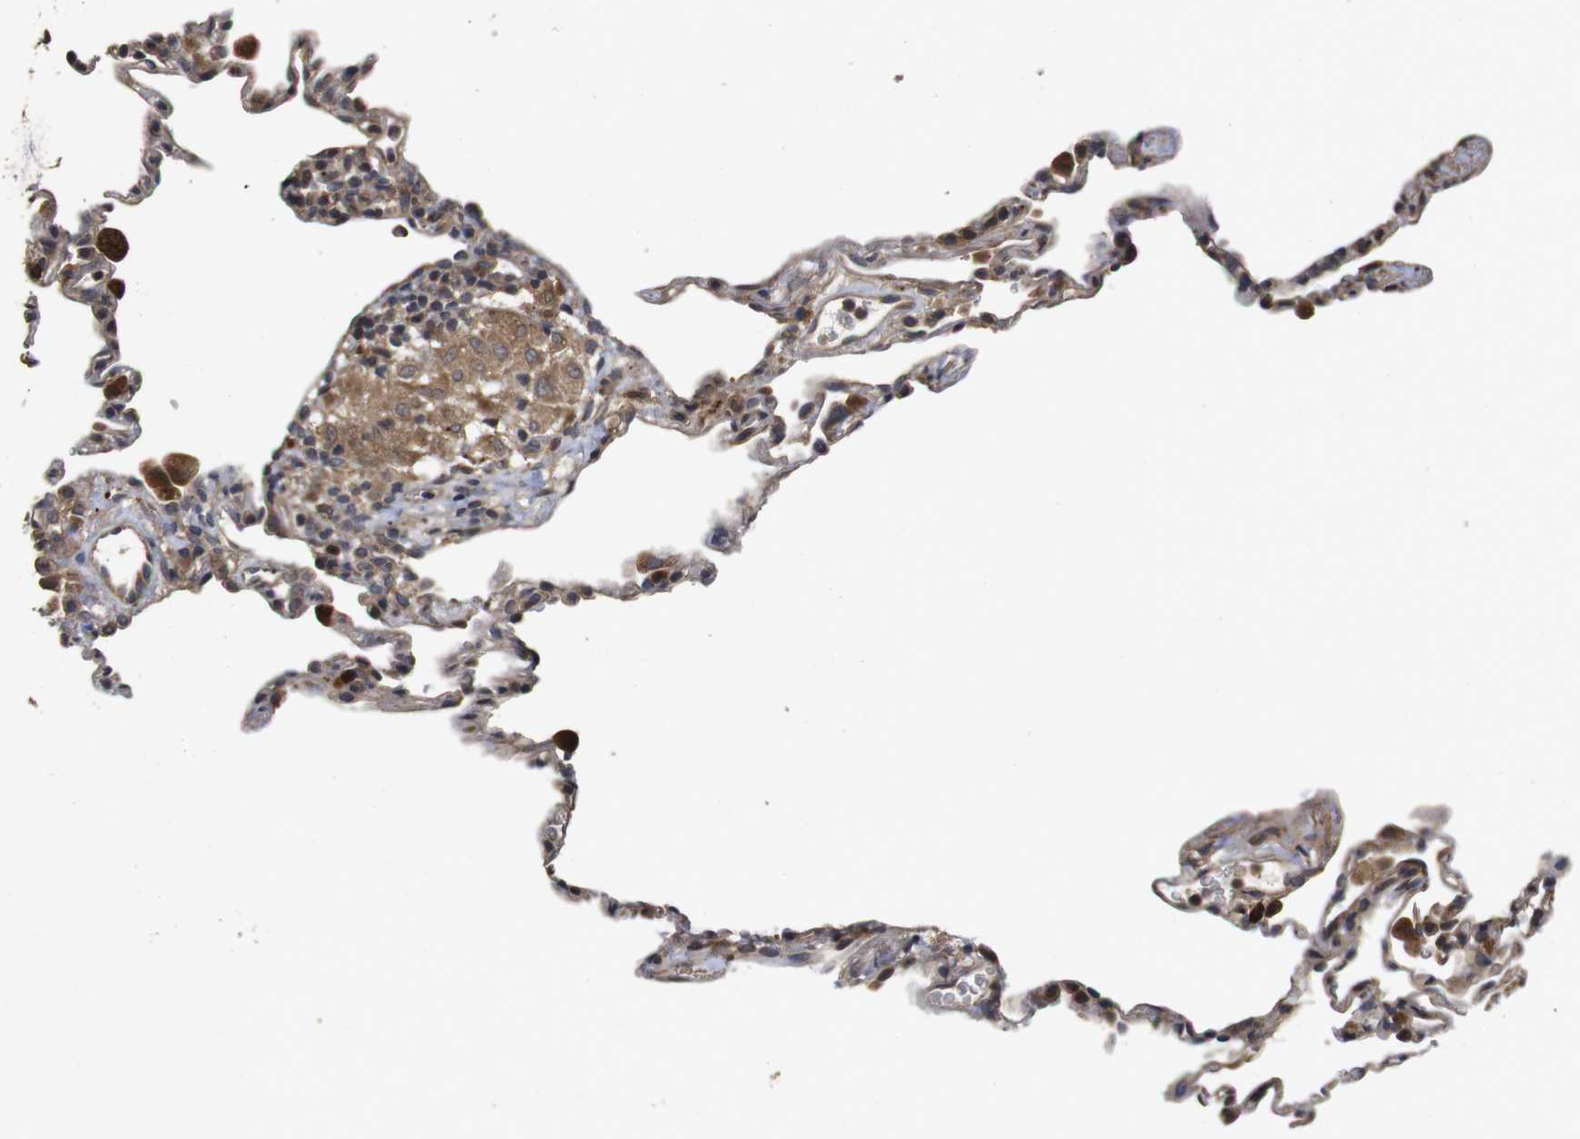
{"staining": {"intensity": "moderate", "quantity": ">75%", "location": "cytoplasmic/membranous"}, "tissue": "lung", "cell_type": "Alveolar cells", "image_type": "normal", "snomed": [{"axis": "morphology", "description": "Normal tissue, NOS"}, {"axis": "topography", "description": "Lung"}], "caption": "Protein staining exhibits moderate cytoplasmic/membranous expression in about >75% of alveolar cells in normal lung.", "gene": "PTPN14", "patient": {"sex": "male", "age": 59}}